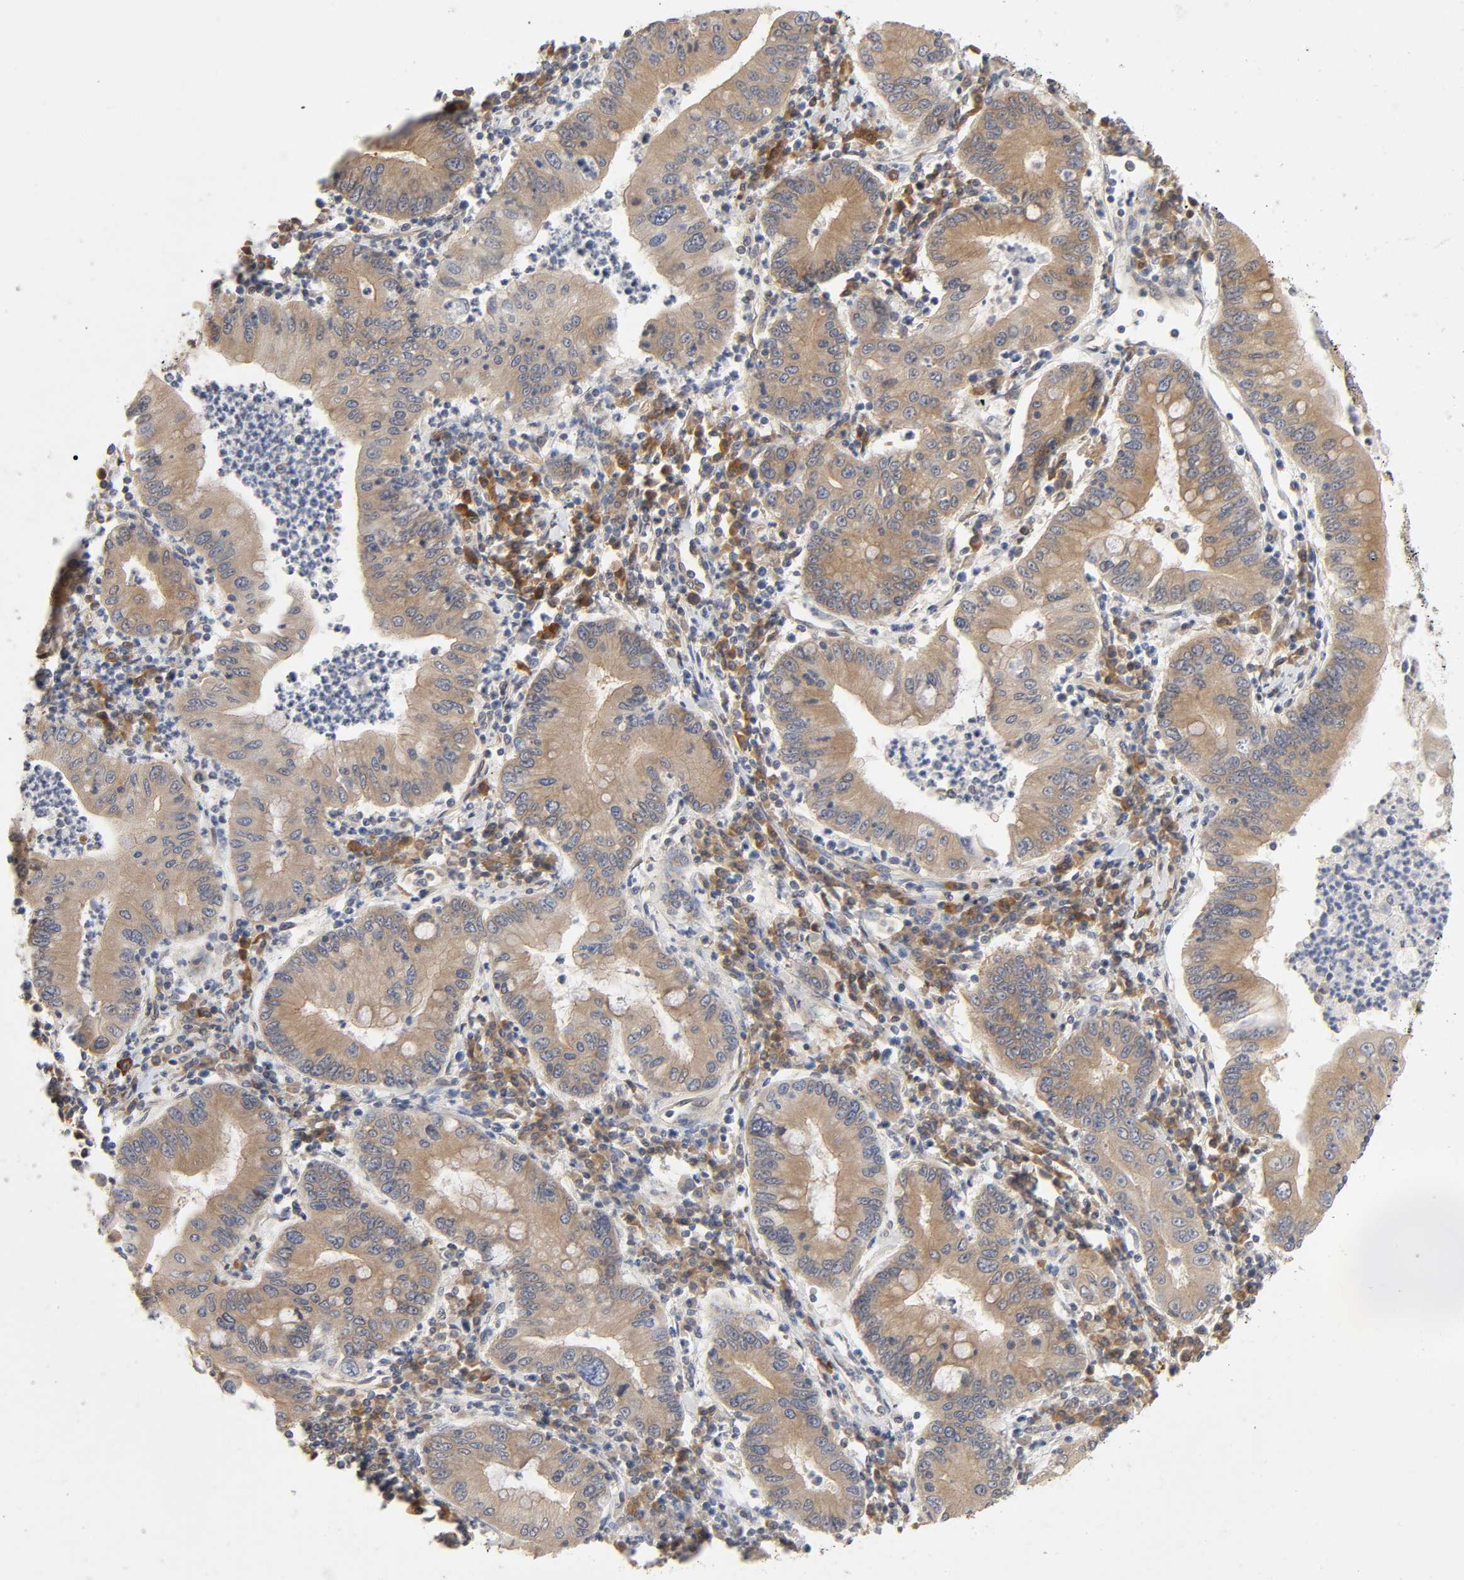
{"staining": {"intensity": "moderate", "quantity": ">75%", "location": "cytoplasmic/membranous"}, "tissue": "stomach cancer", "cell_type": "Tumor cells", "image_type": "cancer", "snomed": [{"axis": "morphology", "description": "Normal tissue, NOS"}, {"axis": "morphology", "description": "Adenocarcinoma, NOS"}, {"axis": "topography", "description": "Esophagus"}, {"axis": "topography", "description": "Stomach, upper"}, {"axis": "topography", "description": "Peripheral nerve tissue"}], "caption": "Protein analysis of adenocarcinoma (stomach) tissue displays moderate cytoplasmic/membranous staining in approximately >75% of tumor cells.", "gene": "SCHIP1", "patient": {"sex": "male", "age": 62}}